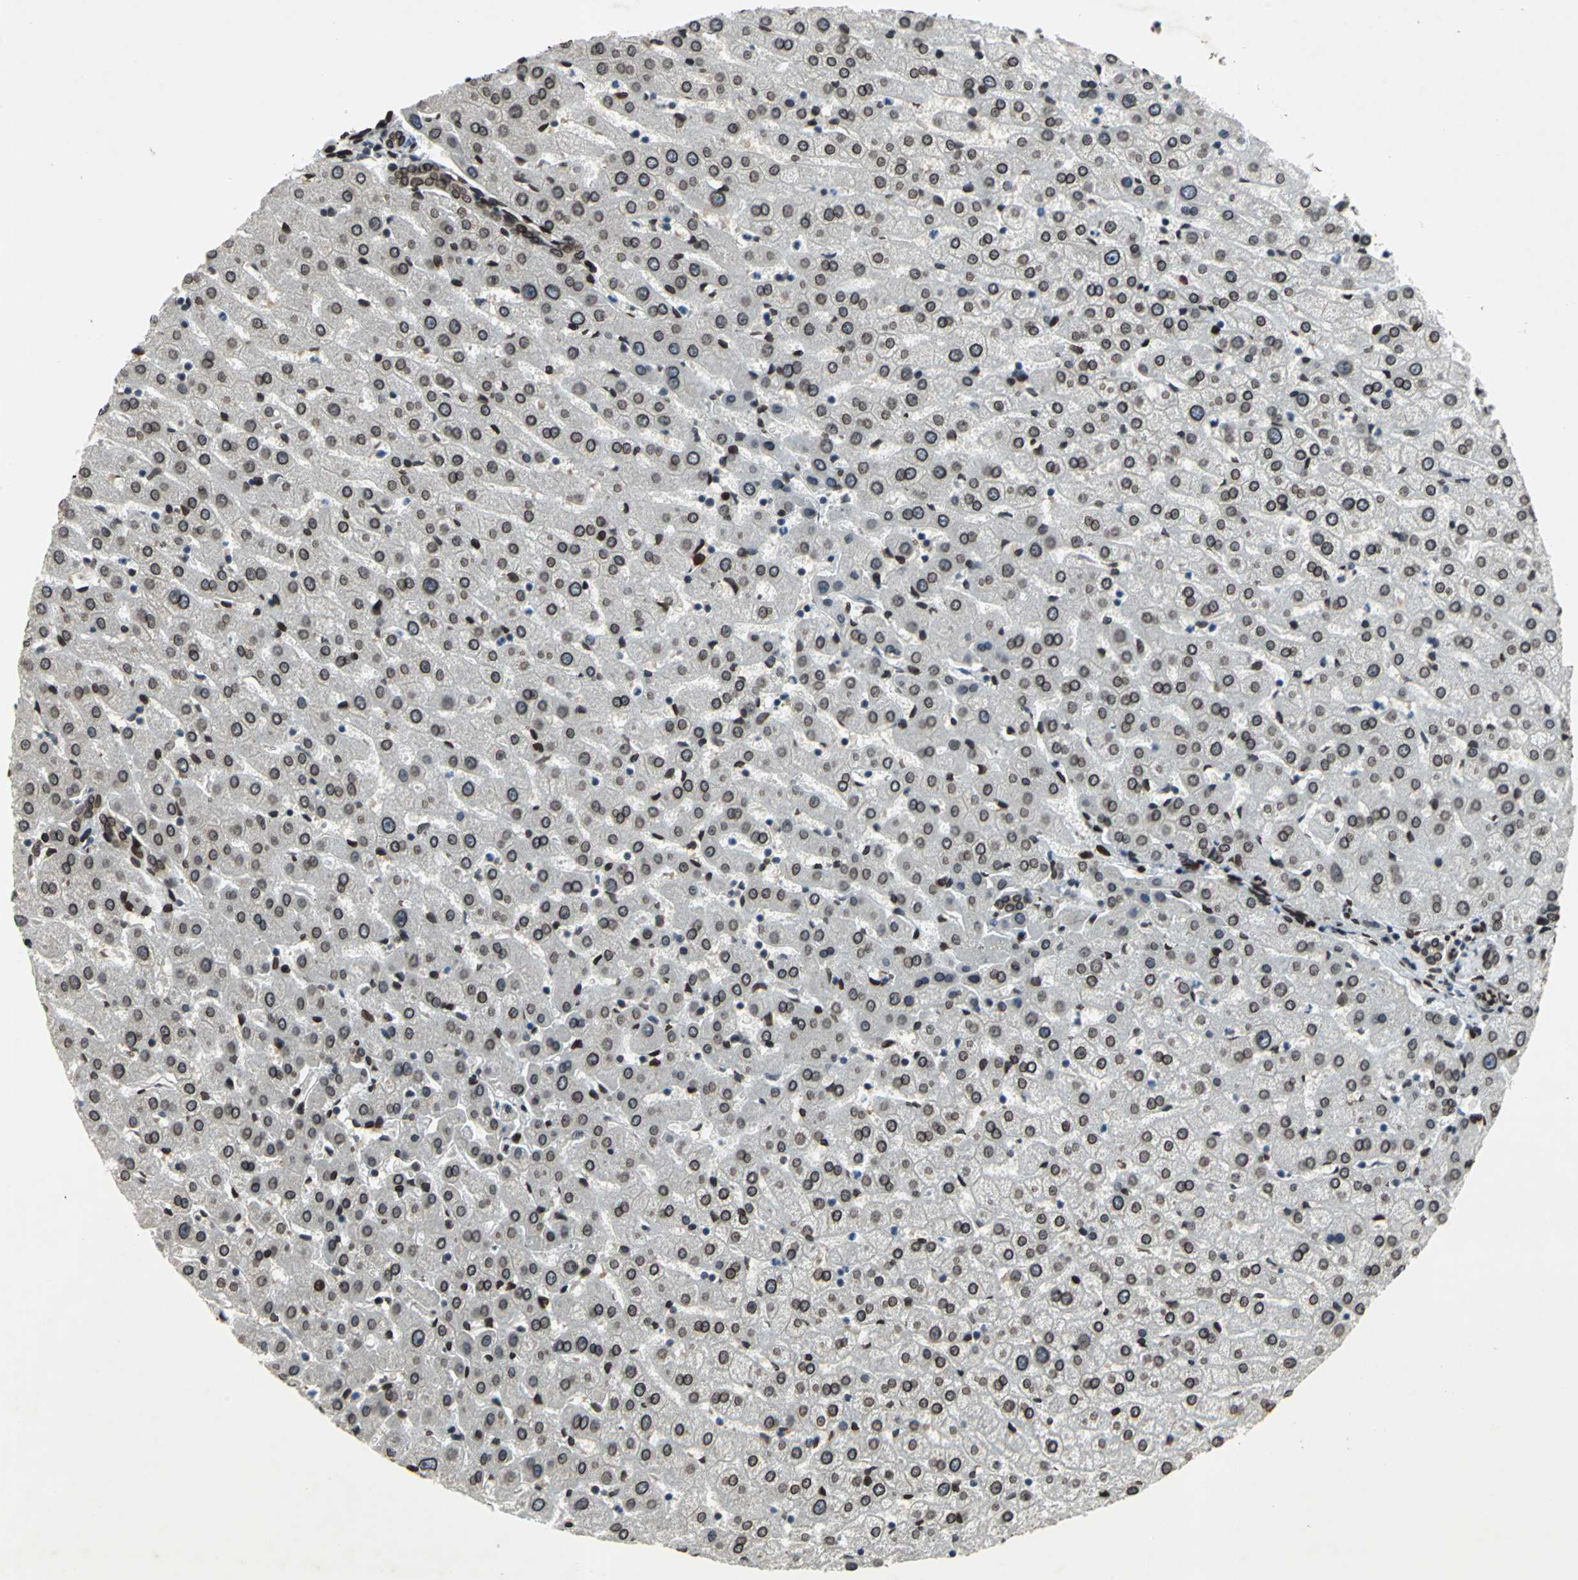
{"staining": {"intensity": "strong", "quantity": ">75%", "location": "cytoplasmic/membranous,nuclear"}, "tissue": "liver", "cell_type": "Cholangiocytes", "image_type": "normal", "snomed": [{"axis": "morphology", "description": "Normal tissue, NOS"}, {"axis": "morphology", "description": "Fibrosis, NOS"}, {"axis": "topography", "description": "Liver"}], "caption": "A high-resolution micrograph shows immunohistochemistry (IHC) staining of unremarkable liver, which exhibits strong cytoplasmic/membranous,nuclear staining in about >75% of cholangiocytes.", "gene": "ISY1", "patient": {"sex": "female", "age": 29}}